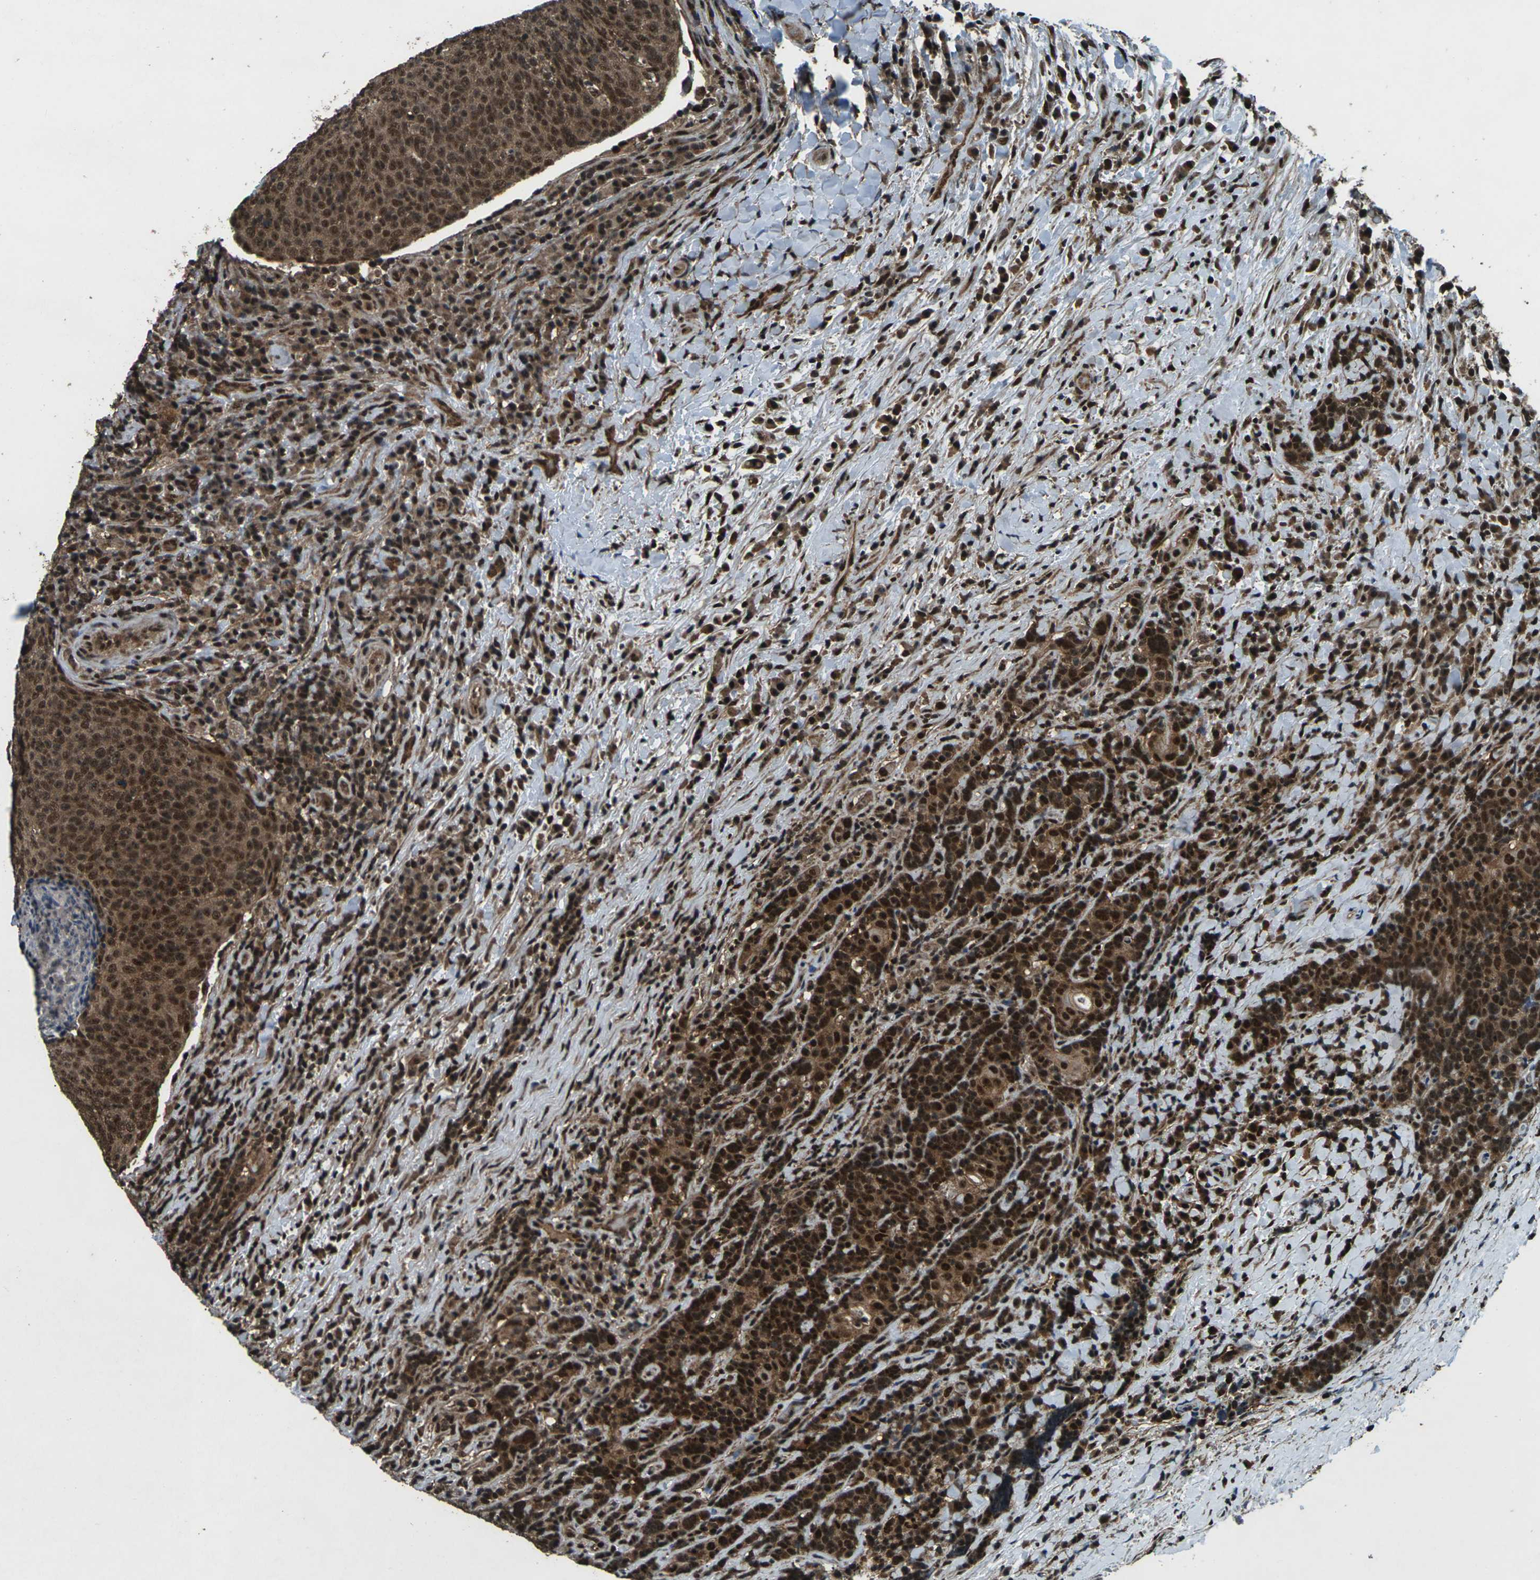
{"staining": {"intensity": "strong", "quantity": ">75%", "location": "cytoplasmic/membranous,nuclear"}, "tissue": "head and neck cancer", "cell_type": "Tumor cells", "image_type": "cancer", "snomed": [{"axis": "morphology", "description": "Squamous cell carcinoma, NOS"}, {"axis": "morphology", "description": "Squamous cell carcinoma, metastatic, NOS"}, {"axis": "topography", "description": "Lymph node"}, {"axis": "topography", "description": "Head-Neck"}], "caption": "Head and neck cancer (metastatic squamous cell carcinoma) stained with DAB (3,3'-diaminobenzidine) immunohistochemistry reveals high levels of strong cytoplasmic/membranous and nuclear positivity in about >75% of tumor cells.", "gene": "NR4A2", "patient": {"sex": "male", "age": 62}}